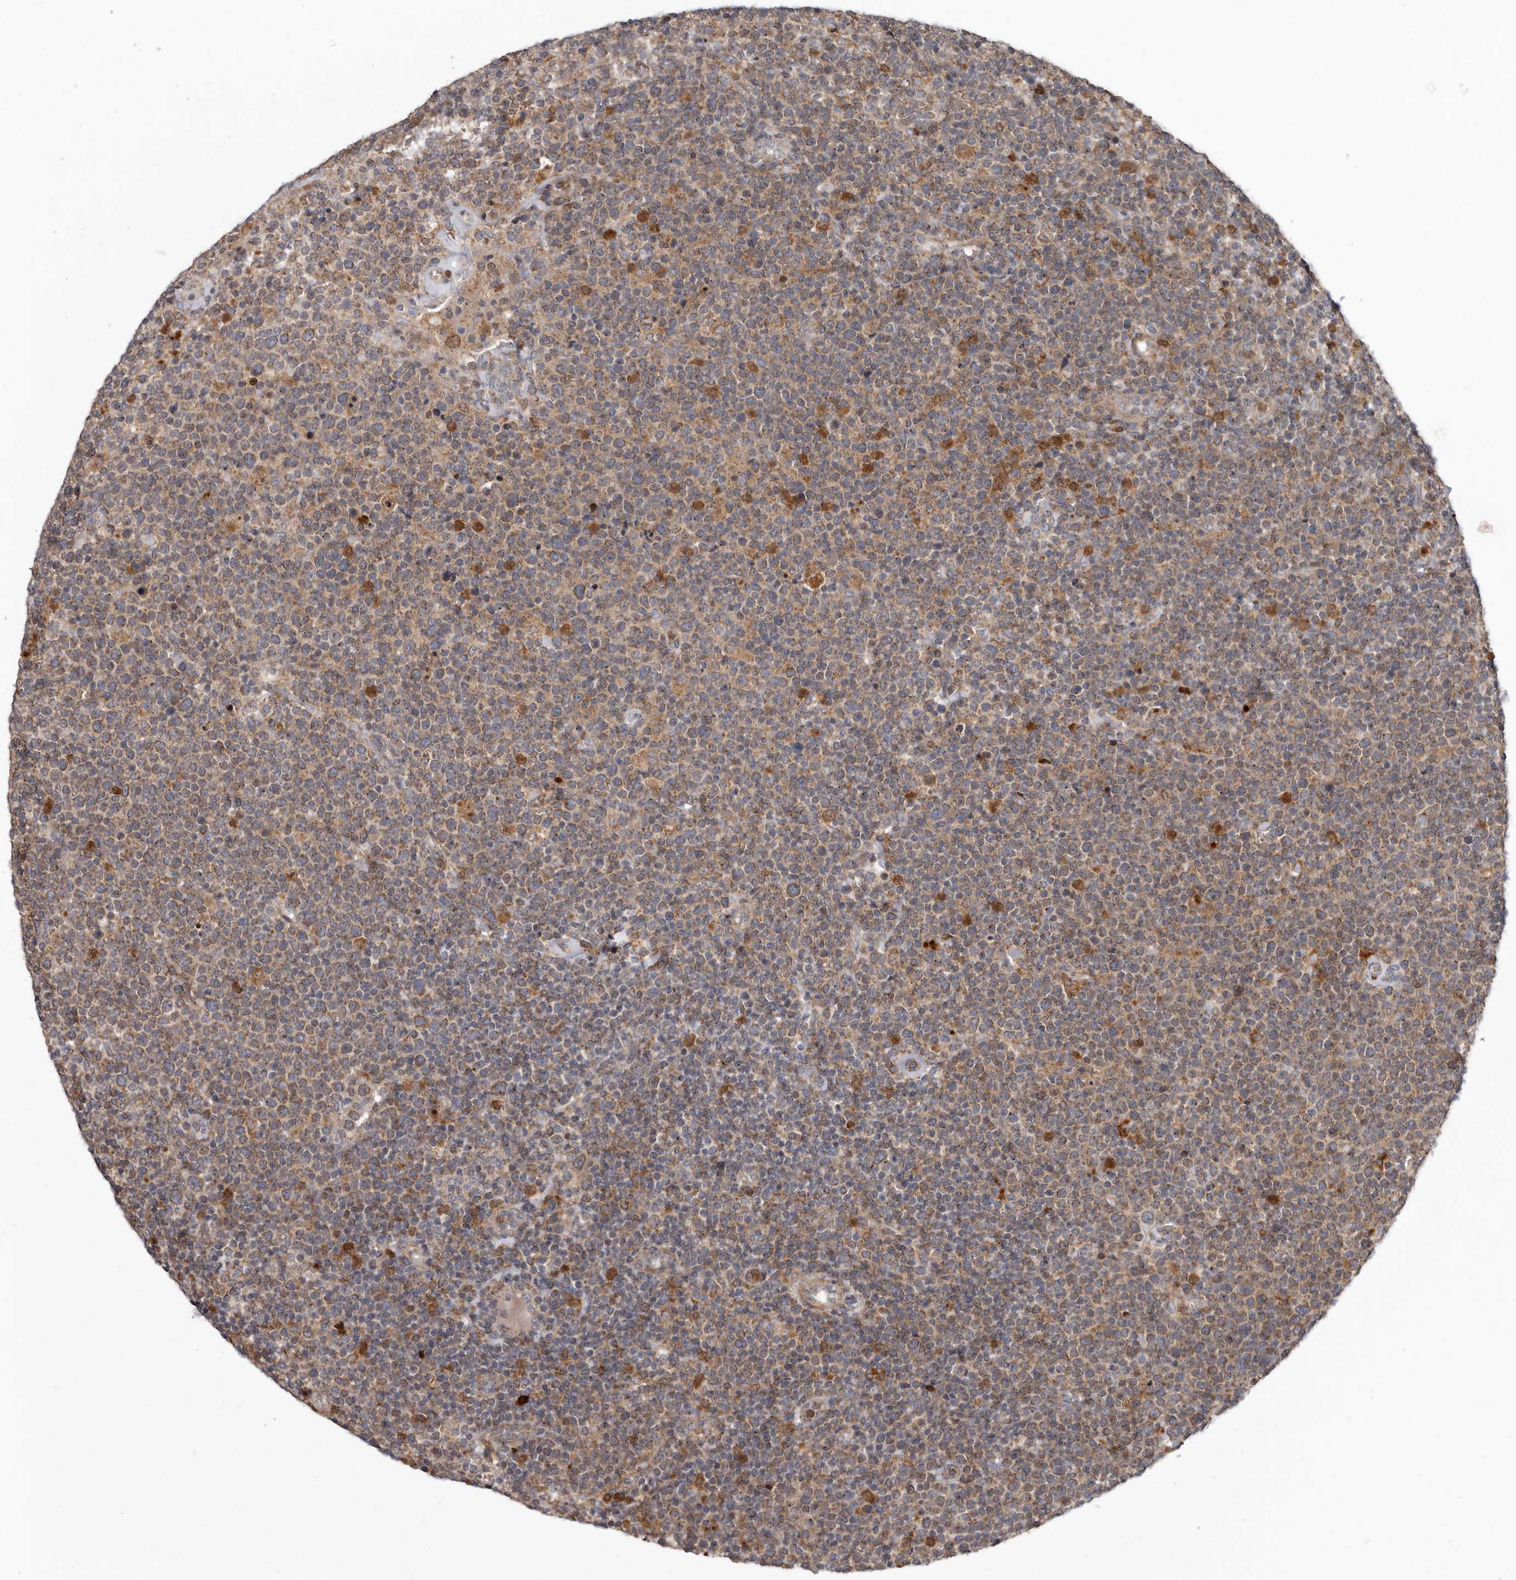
{"staining": {"intensity": "weak", "quantity": ">75%", "location": "cytoplasmic/membranous"}, "tissue": "lymphoma", "cell_type": "Tumor cells", "image_type": "cancer", "snomed": [{"axis": "morphology", "description": "Malignant lymphoma, non-Hodgkin's type, High grade"}, {"axis": "topography", "description": "Lymph node"}], "caption": "Lymphoma stained with a brown dye demonstrates weak cytoplasmic/membranous positive expression in about >75% of tumor cells.", "gene": "FGFR4", "patient": {"sex": "male", "age": 61}}